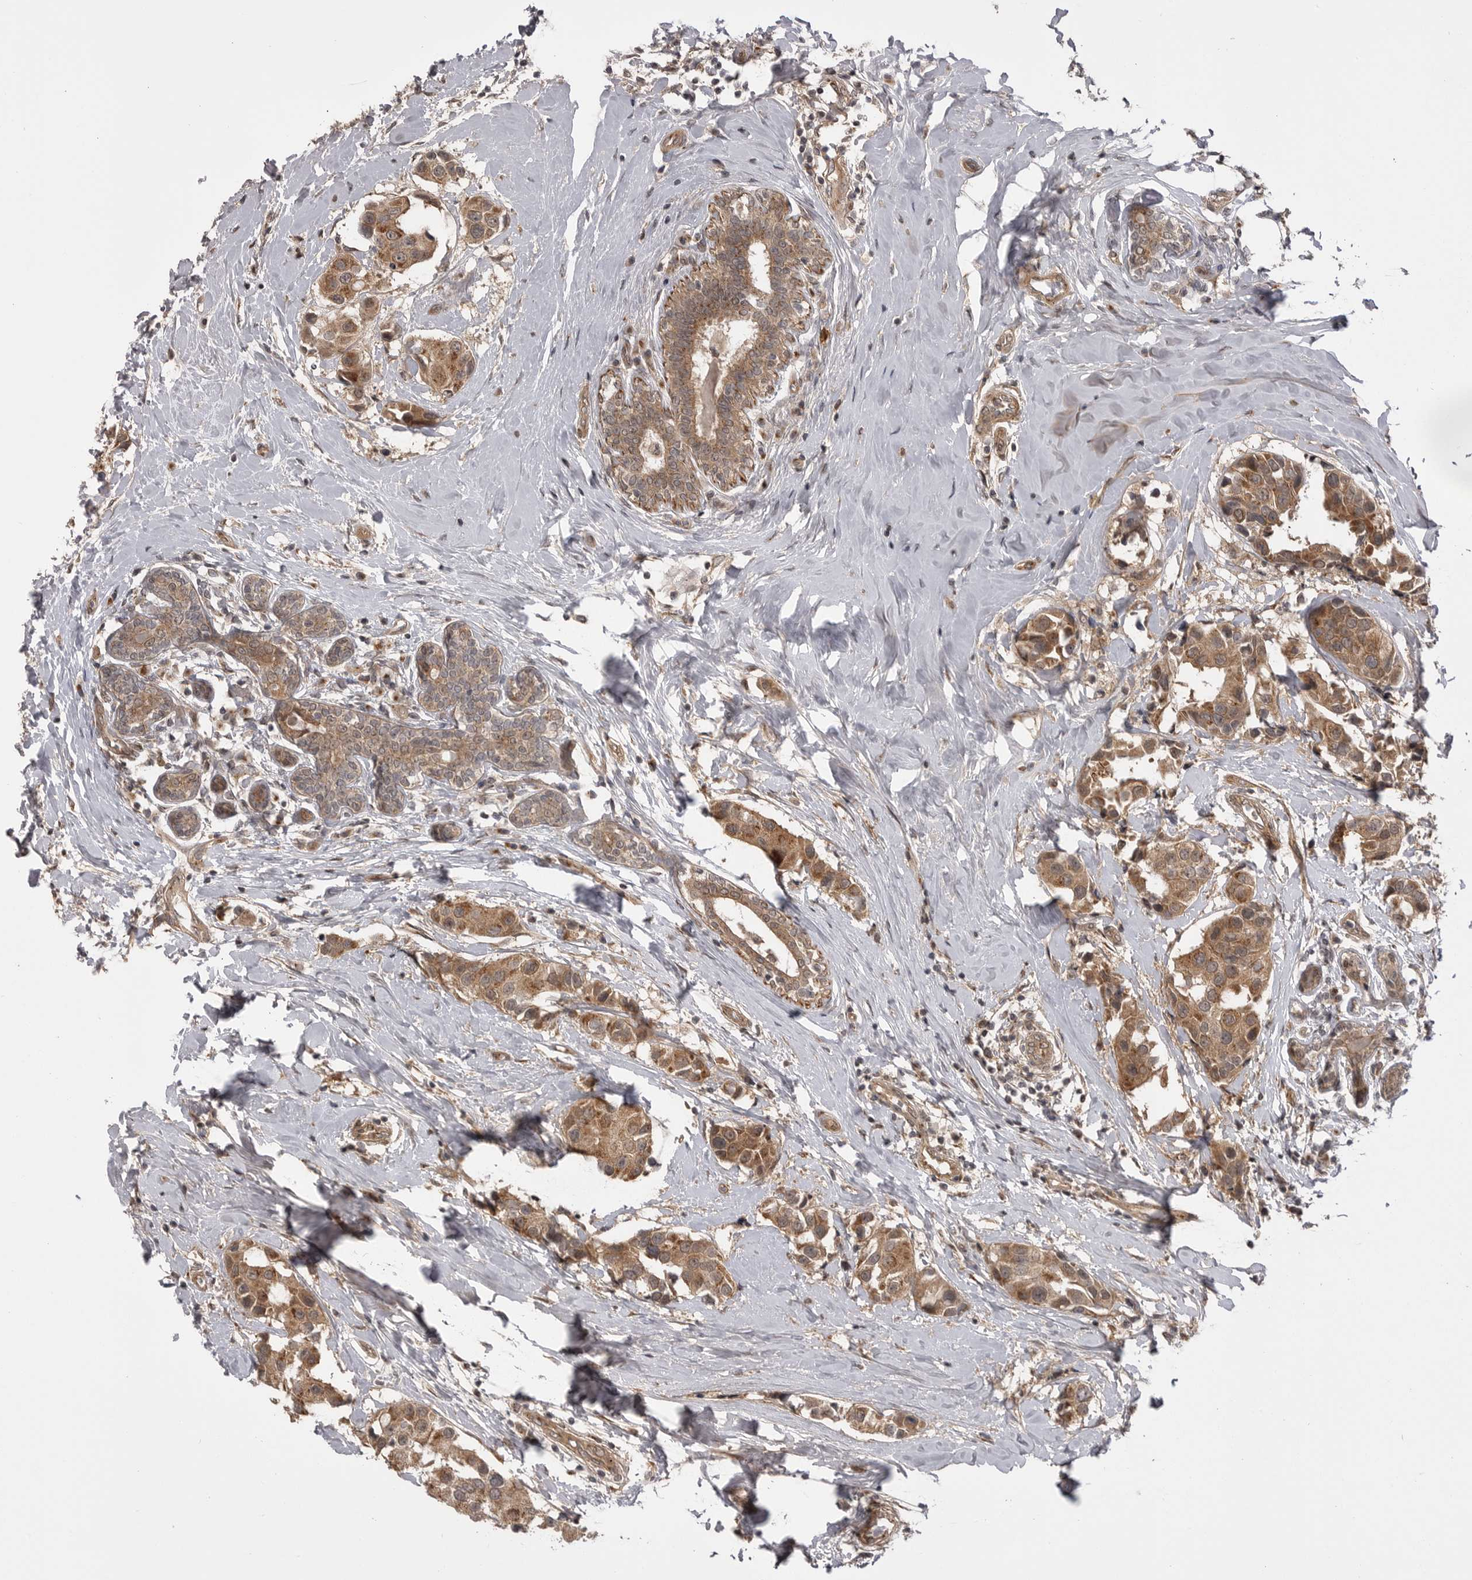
{"staining": {"intensity": "moderate", "quantity": ">75%", "location": "cytoplasmic/membranous"}, "tissue": "breast cancer", "cell_type": "Tumor cells", "image_type": "cancer", "snomed": [{"axis": "morphology", "description": "Normal tissue, NOS"}, {"axis": "morphology", "description": "Duct carcinoma"}, {"axis": "topography", "description": "Breast"}], "caption": "This micrograph demonstrates breast infiltrating ductal carcinoma stained with immunohistochemistry (IHC) to label a protein in brown. The cytoplasmic/membranous of tumor cells show moderate positivity for the protein. Nuclei are counter-stained blue.", "gene": "PDCL", "patient": {"sex": "female", "age": 39}}